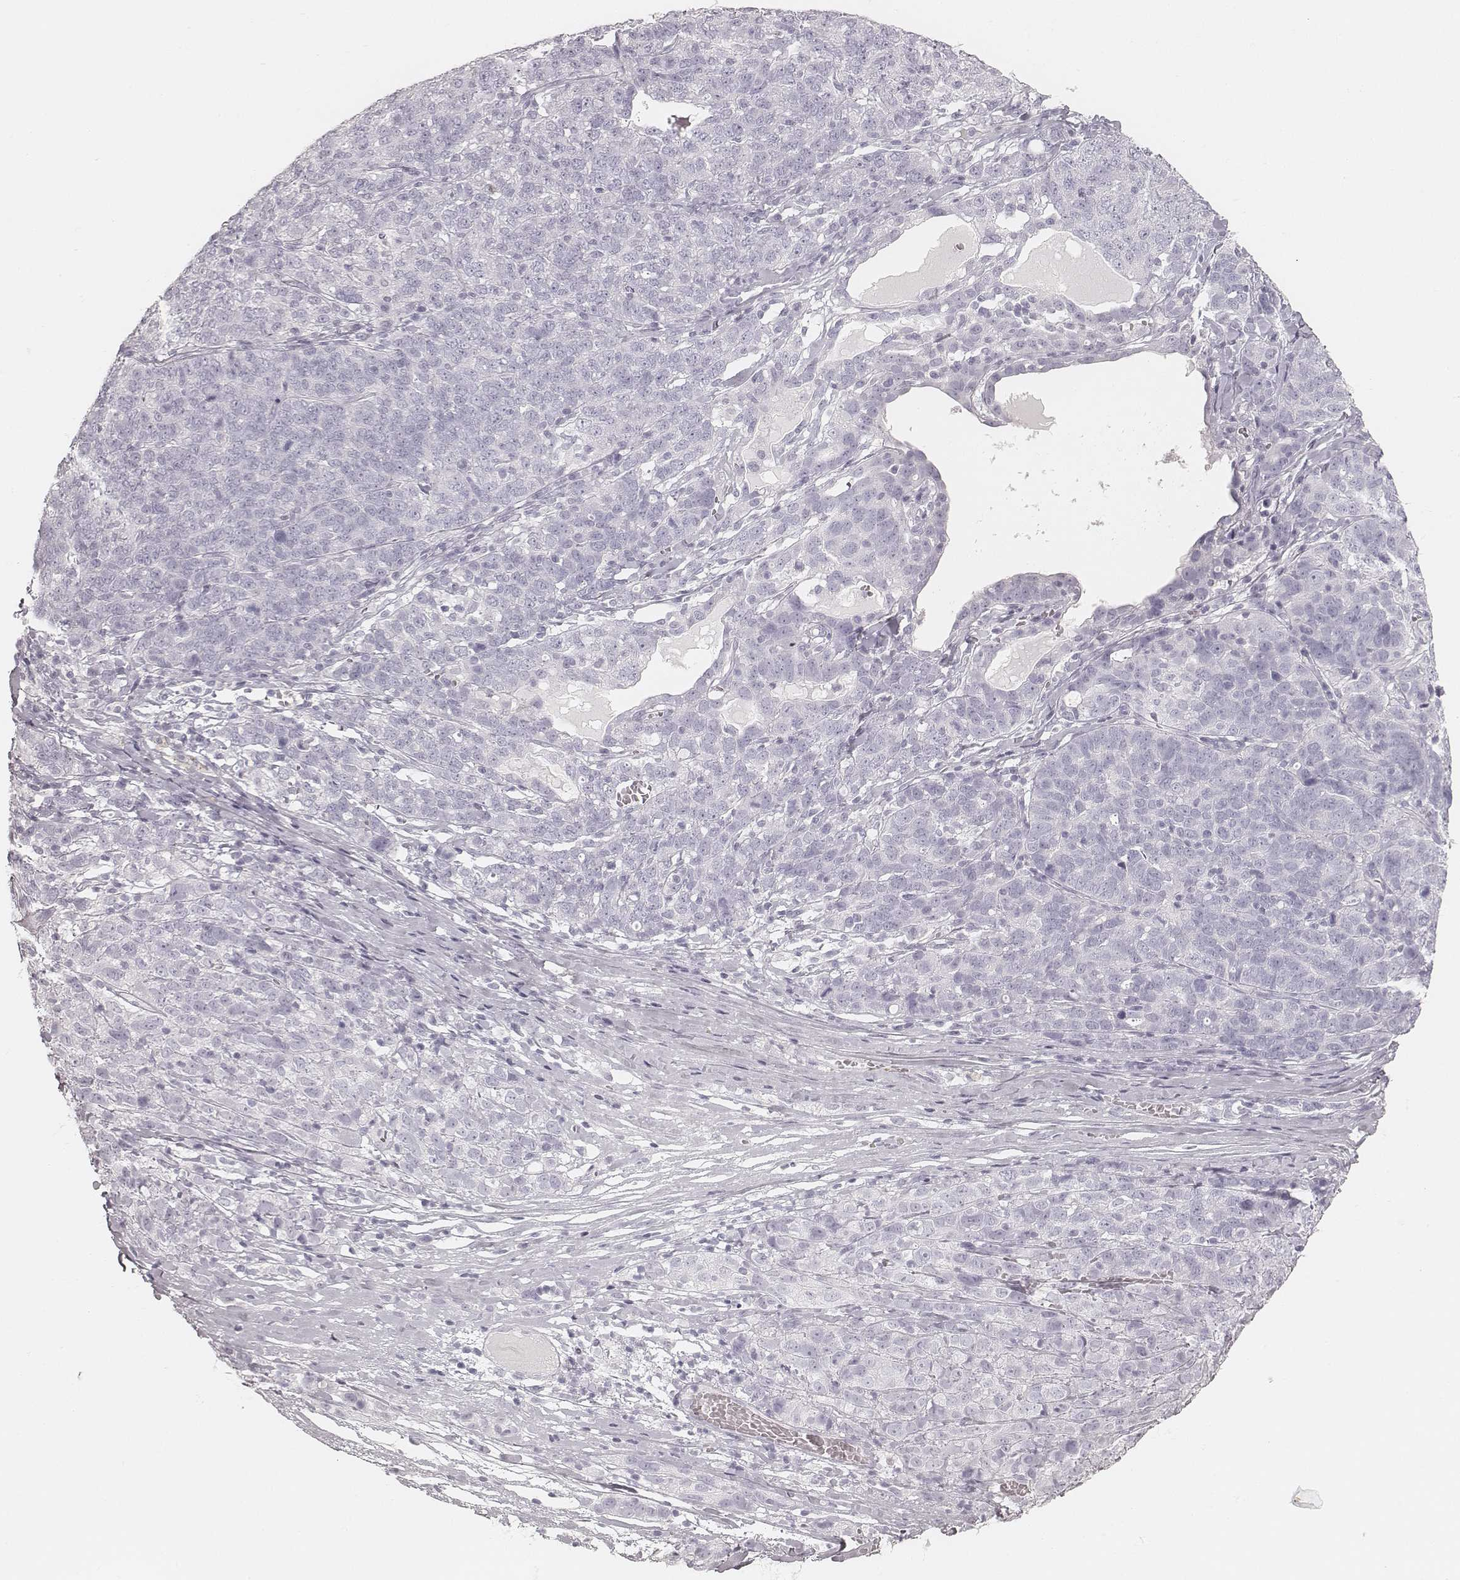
{"staining": {"intensity": "negative", "quantity": "none", "location": "none"}, "tissue": "ovarian cancer", "cell_type": "Tumor cells", "image_type": "cancer", "snomed": [{"axis": "morphology", "description": "Cystadenocarcinoma, serous, NOS"}, {"axis": "topography", "description": "Ovary"}], "caption": "Micrograph shows no protein positivity in tumor cells of ovarian cancer (serous cystadenocarcinoma) tissue.", "gene": "KRT72", "patient": {"sex": "female", "age": 71}}